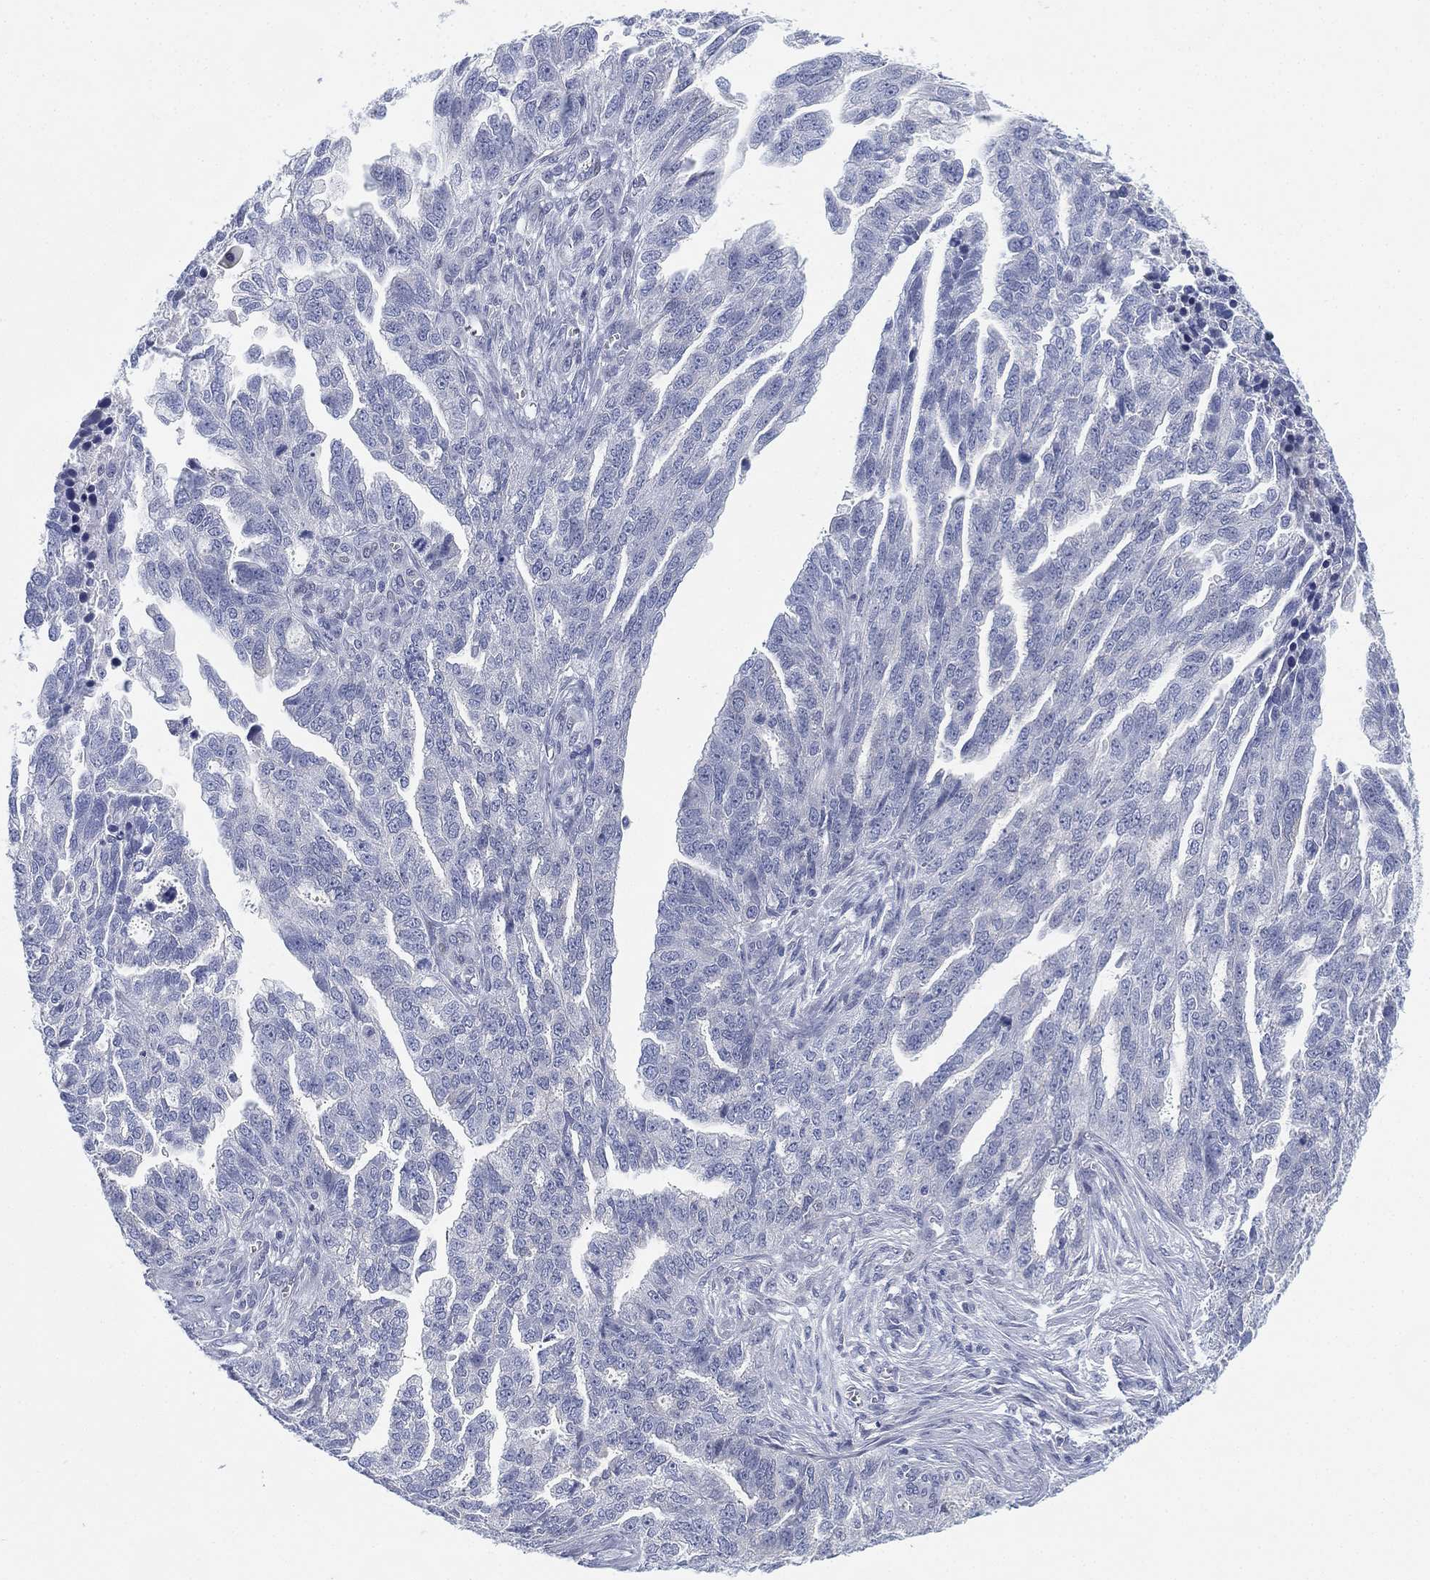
{"staining": {"intensity": "negative", "quantity": "none", "location": "none"}, "tissue": "ovarian cancer", "cell_type": "Tumor cells", "image_type": "cancer", "snomed": [{"axis": "morphology", "description": "Cystadenocarcinoma, serous, NOS"}, {"axis": "topography", "description": "Ovary"}], "caption": "DAB (3,3'-diaminobenzidine) immunohistochemical staining of human serous cystadenocarcinoma (ovarian) reveals no significant positivity in tumor cells. (Stains: DAB (3,3'-diaminobenzidine) IHC with hematoxylin counter stain, Microscopy: brightfield microscopy at high magnification).", "gene": "GCNA", "patient": {"sex": "female", "age": 51}}